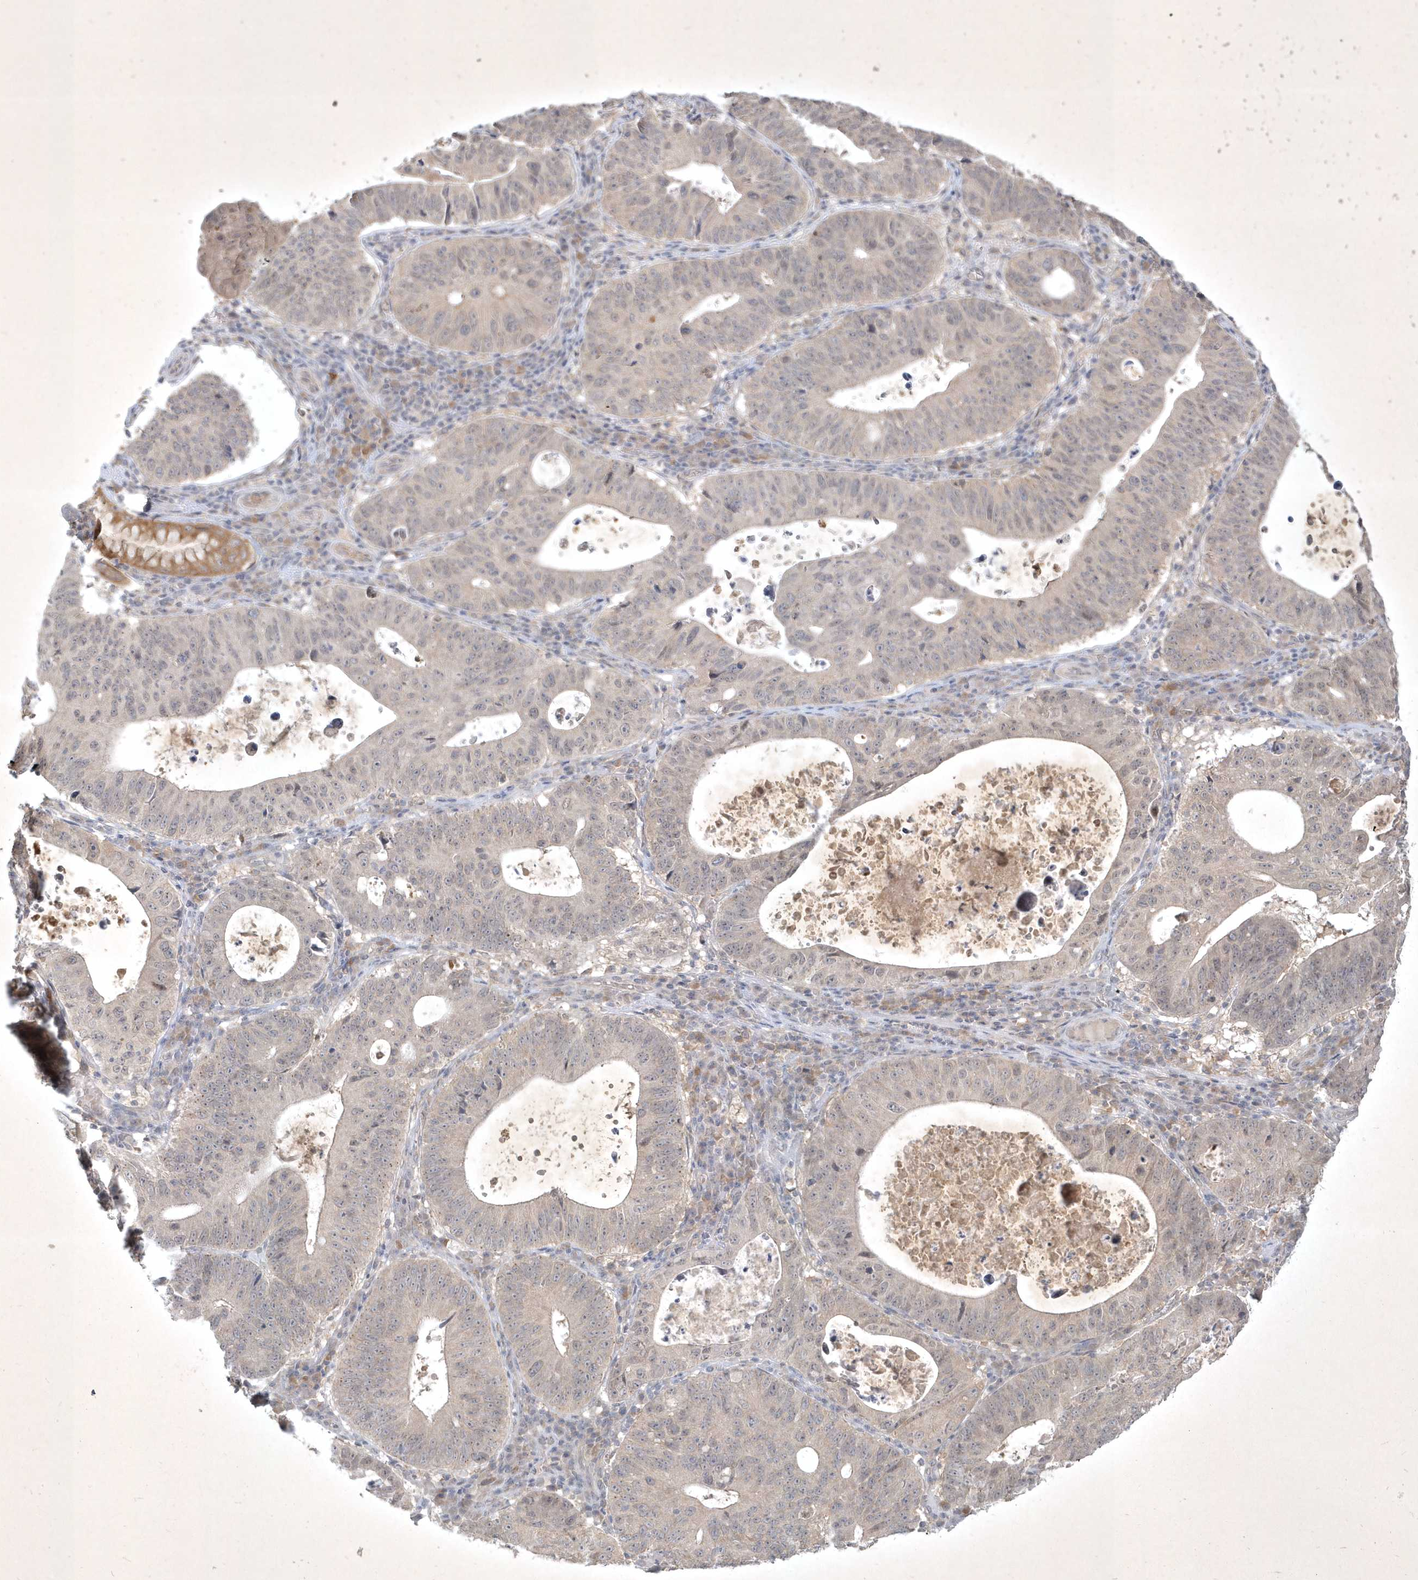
{"staining": {"intensity": "negative", "quantity": "none", "location": "none"}, "tissue": "stomach cancer", "cell_type": "Tumor cells", "image_type": "cancer", "snomed": [{"axis": "morphology", "description": "Adenocarcinoma, NOS"}, {"axis": "topography", "description": "Stomach"}], "caption": "A micrograph of human stomach adenocarcinoma is negative for staining in tumor cells.", "gene": "BOD1", "patient": {"sex": "male", "age": 59}}